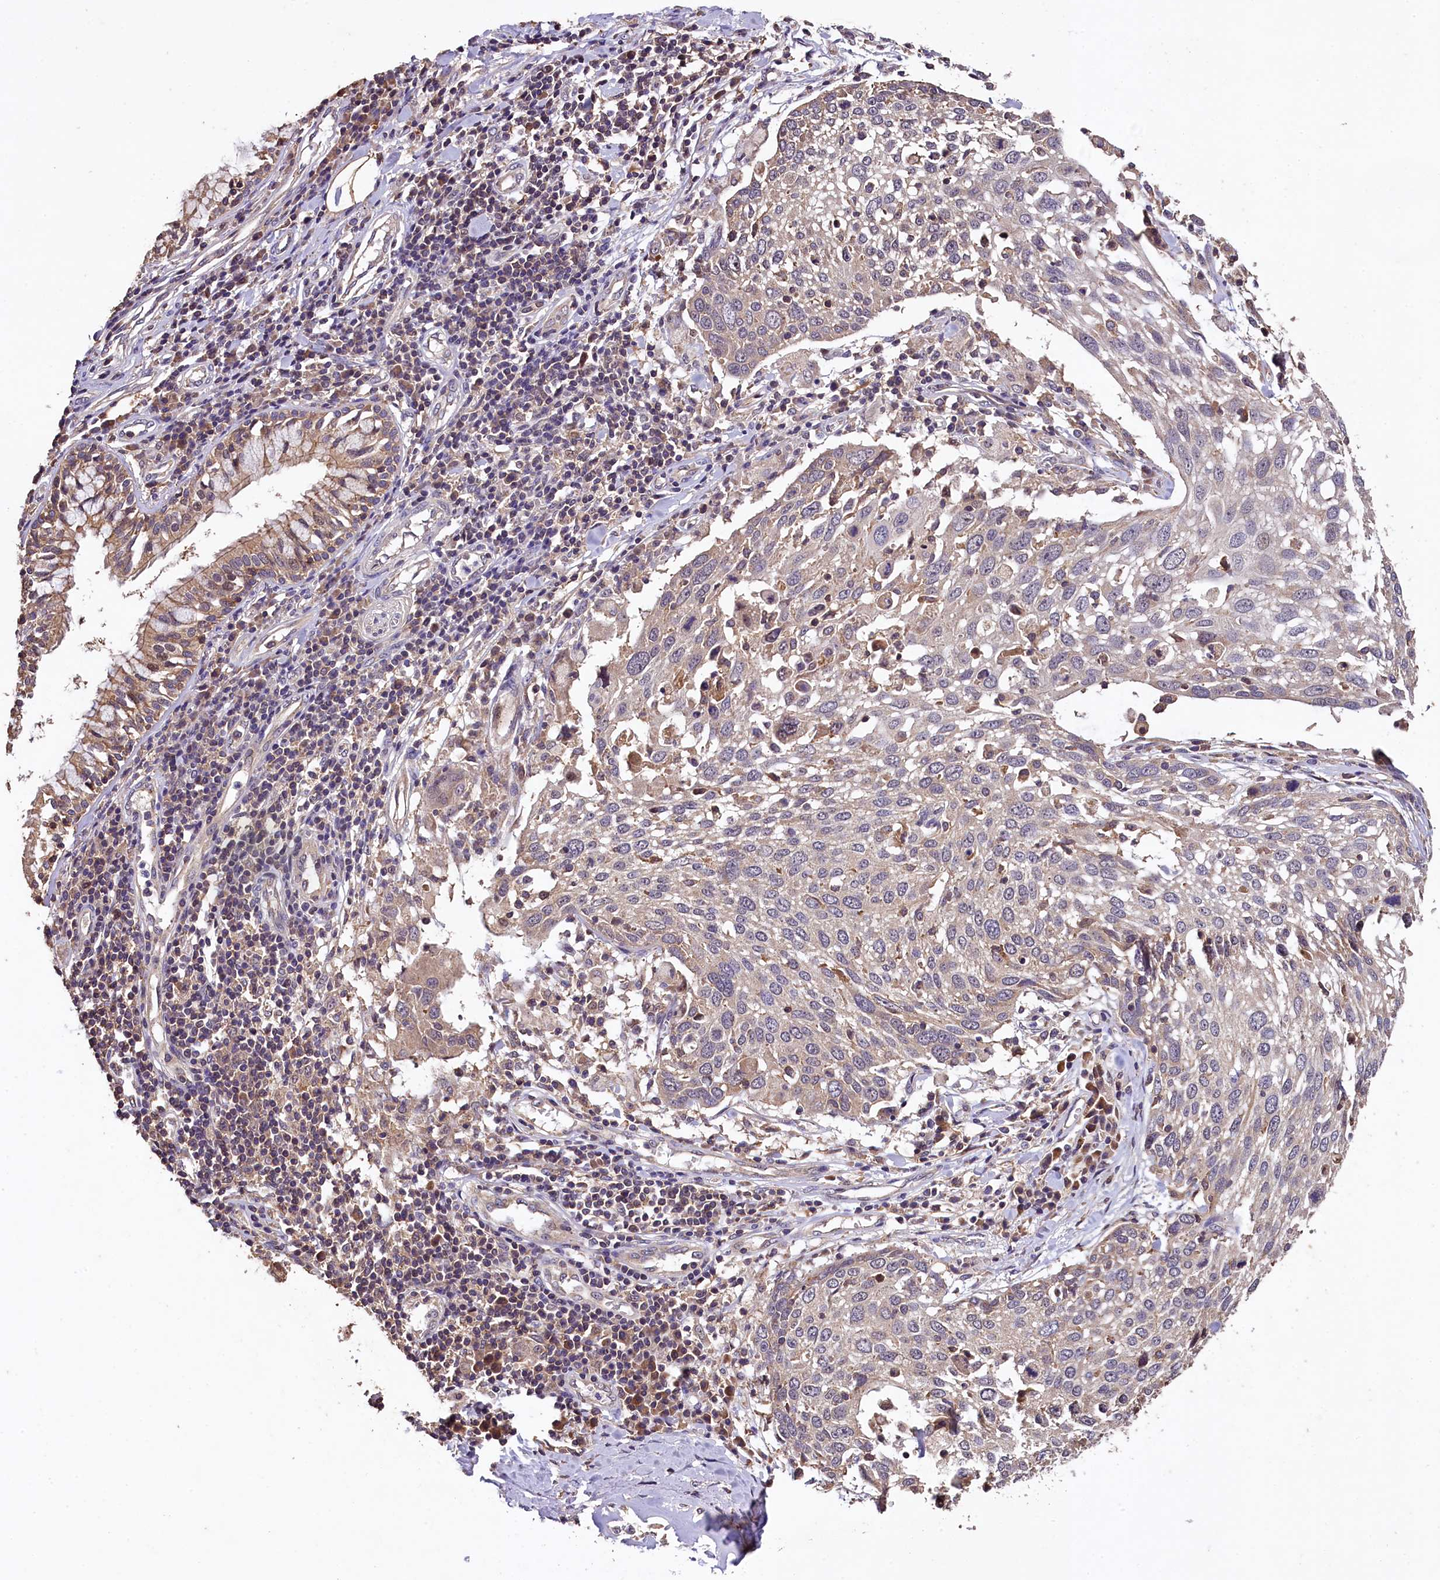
{"staining": {"intensity": "weak", "quantity": "<25%", "location": "cytoplasmic/membranous"}, "tissue": "lung cancer", "cell_type": "Tumor cells", "image_type": "cancer", "snomed": [{"axis": "morphology", "description": "Squamous cell carcinoma, NOS"}, {"axis": "topography", "description": "Lung"}], "caption": "A photomicrograph of human squamous cell carcinoma (lung) is negative for staining in tumor cells.", "gene": "PLXNB1", "patient": {"sex": "male", "age": 65}}